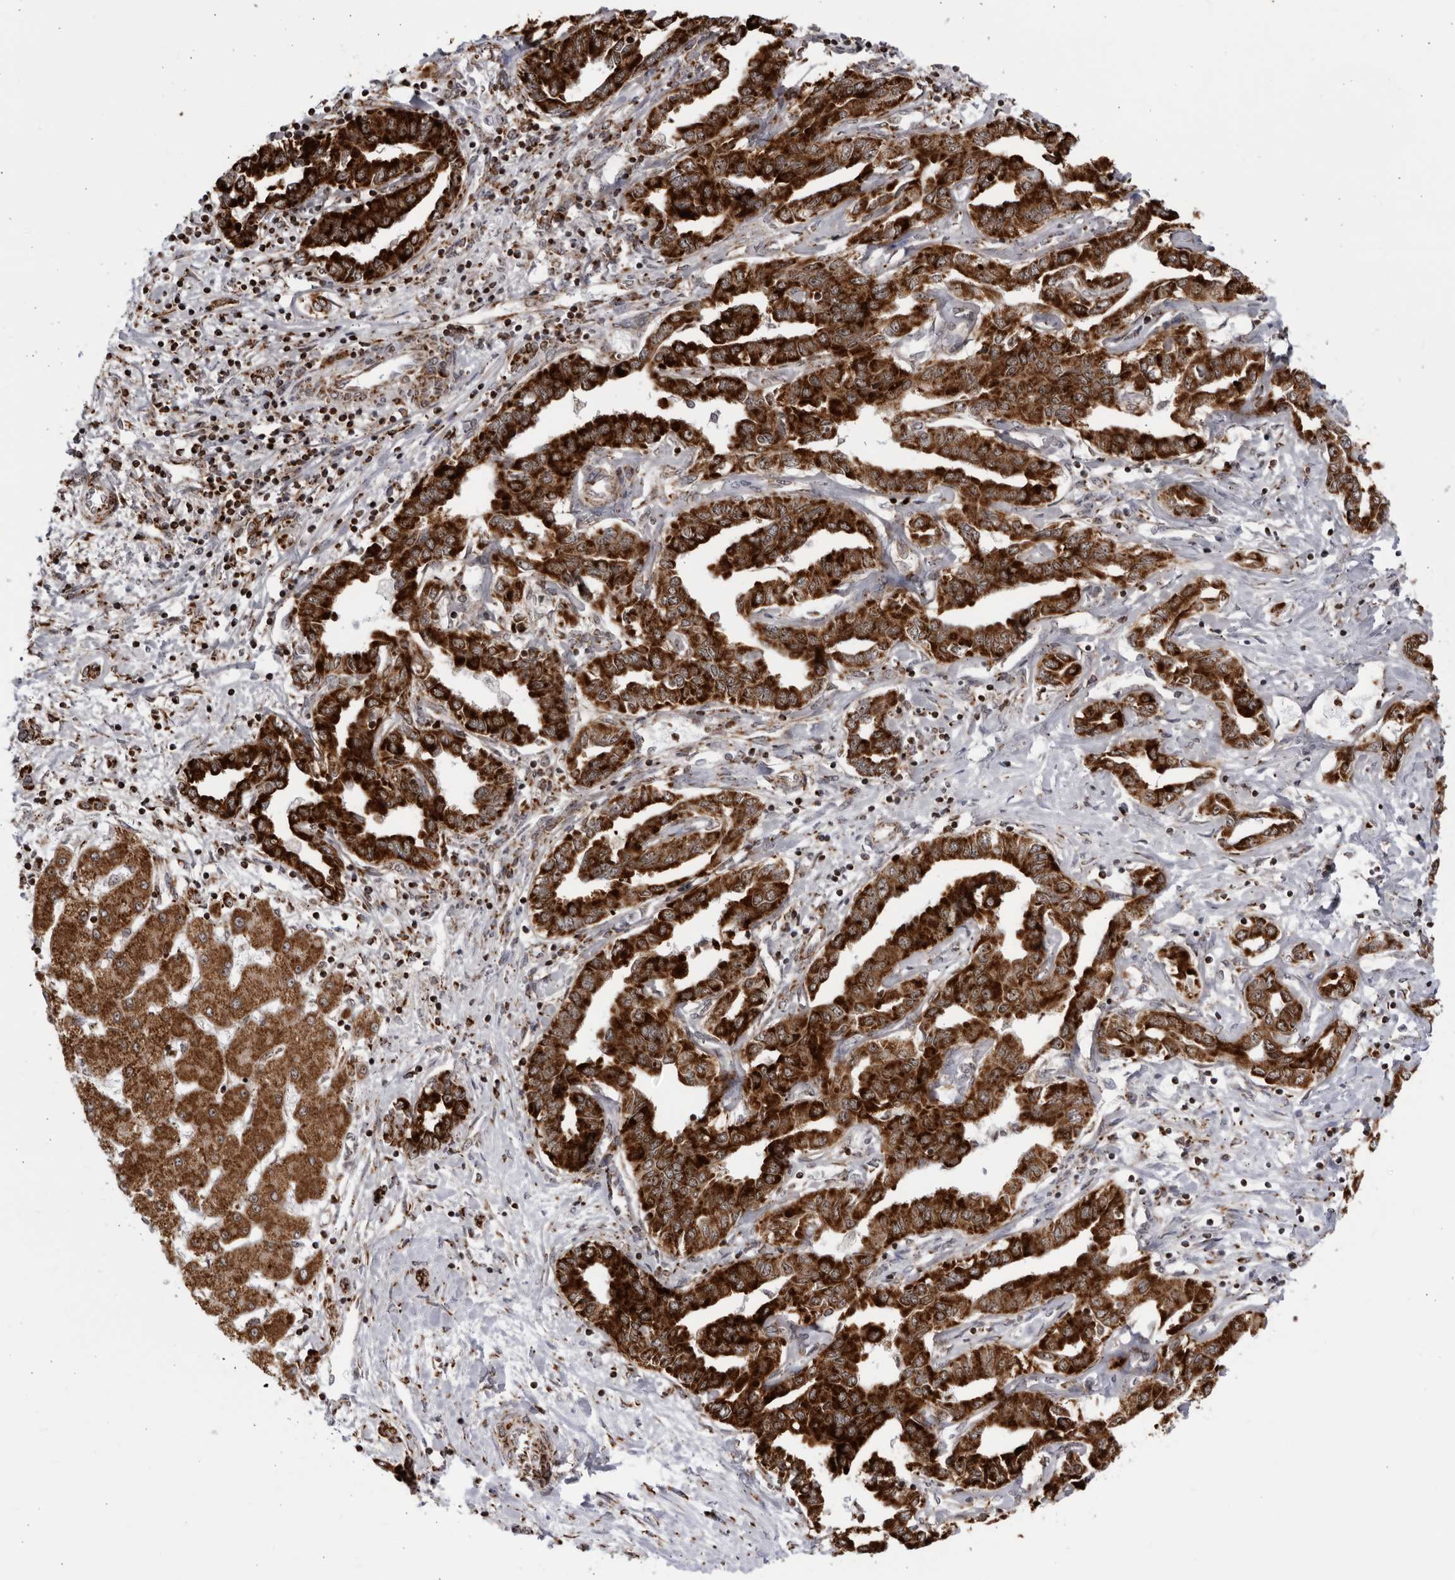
{"staining": {"intensity": "strong", "quantity": ">75%", "location": "cytoplasmic/membranous"}, "tissue": "liver cancer", "cell_type": "Tumor cells", "image_type": "cancer", "snomed": [{"axis": "morphology", "description": "Cholangiocarcinoma"}, {"axis": "topography", "description": "Liver"}], "caption": "About >75% of tumor cells in human cholangiocarcinoma (liver) exhibit strong cytoplasmic/membranous protein staining as visualized by brown immunohistochemical staining.", "gene": "RBM34", "patient": {"sex": "male", "age": 59}}